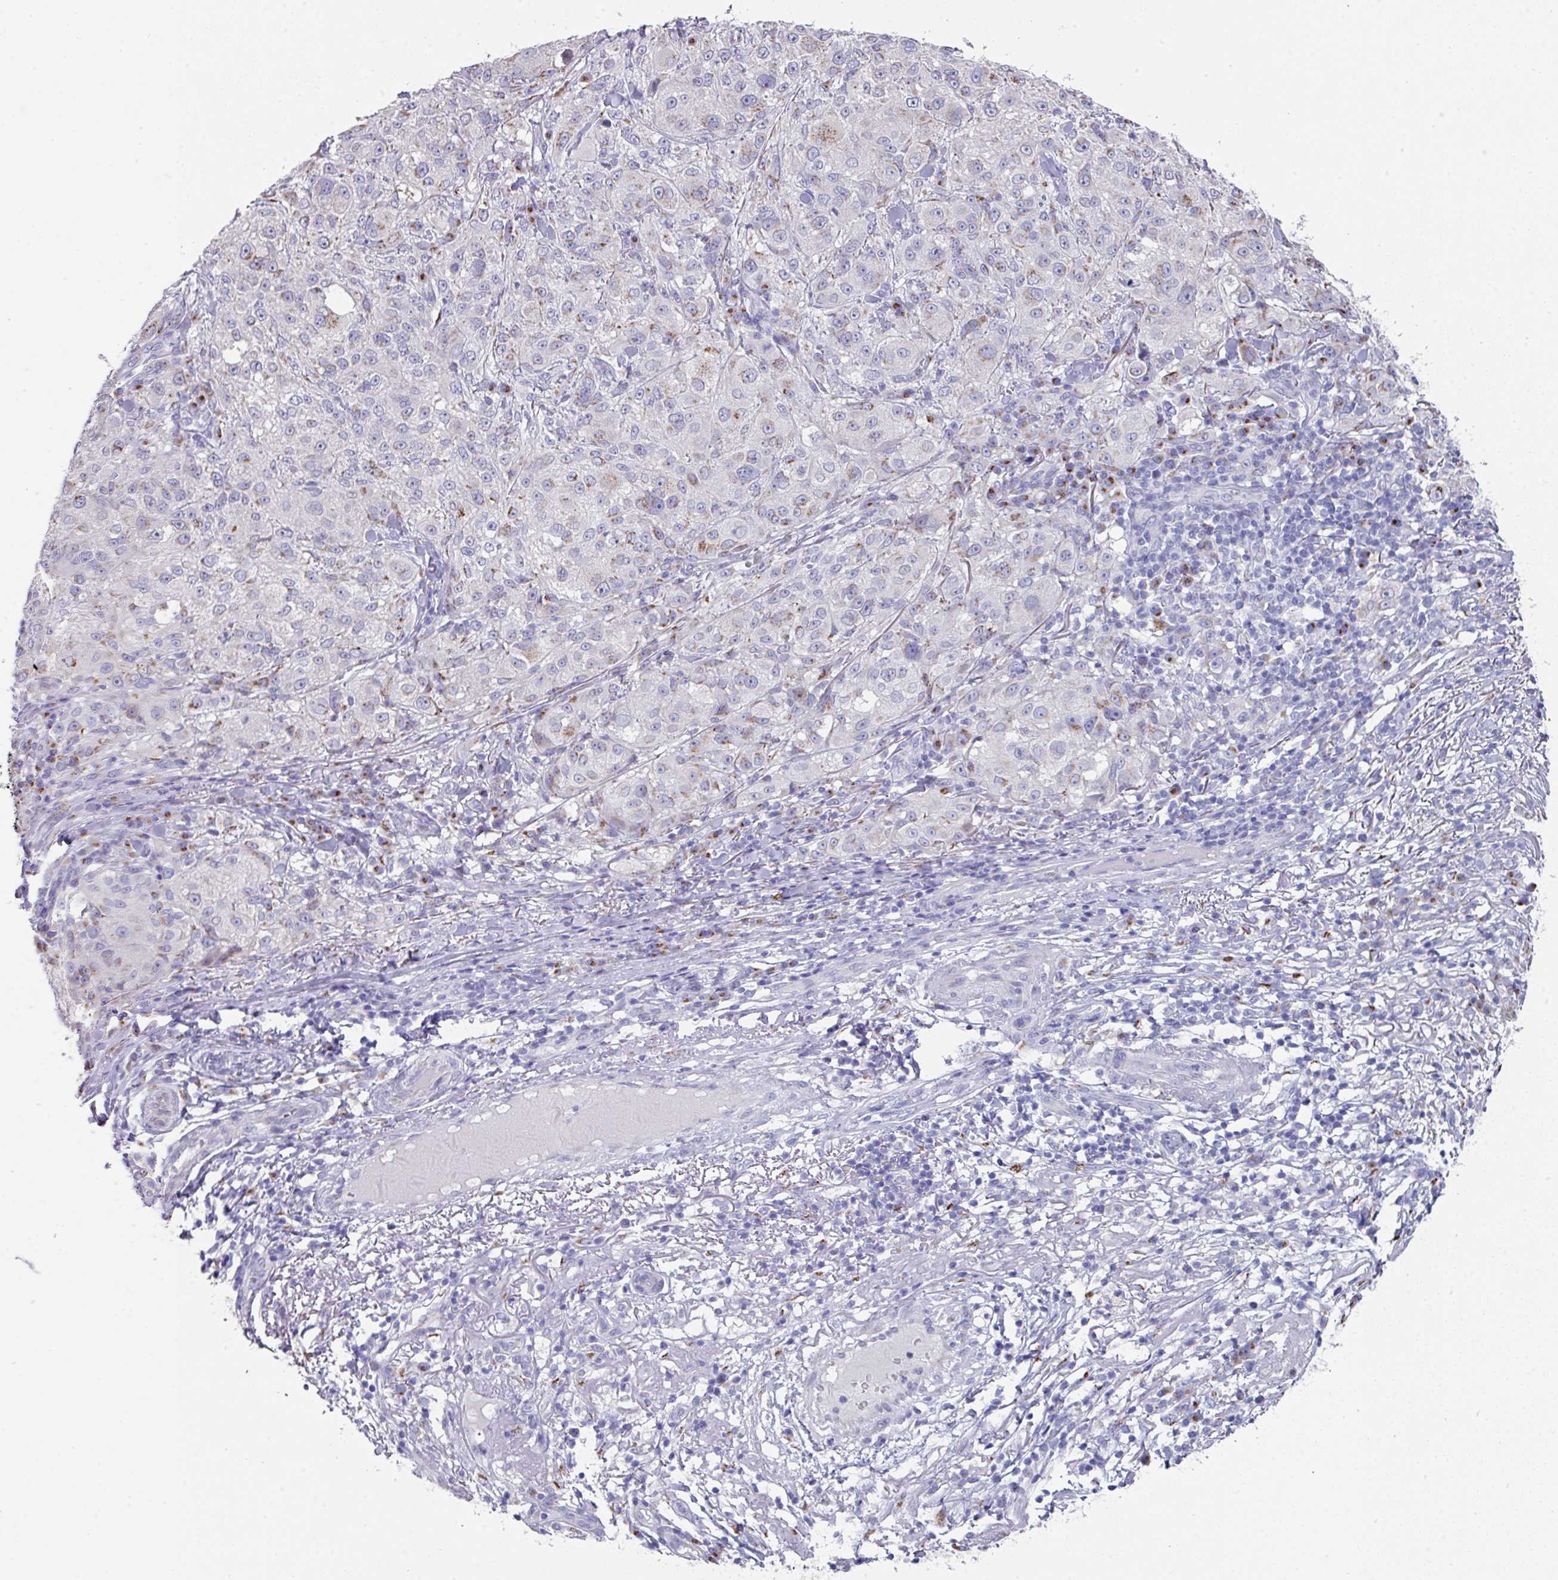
{"staining": {"intensity": "moderate", "quantity": "<25%", "location": "cytoplasmic/membranous"}, "tissue": "melanoma", "cell_type": "Tumor cells", "image_type": "cancer", "snomed": [{"axis": "morphology", "description": "Necrosis, NOS"}, {"axis": "morphology", "description": "Malignant melanoma, NOS"}, {"axis": "topography", "description": "Skin"}], "caption": "Approximately <25% of tumor cells in melanoma display moderate cytoplasmic/membranous protein positivity as visualized by brown immunohistochemical staining.", "gene": "VKORC1L1", "patient": {"sex": "female", "age": 87}}